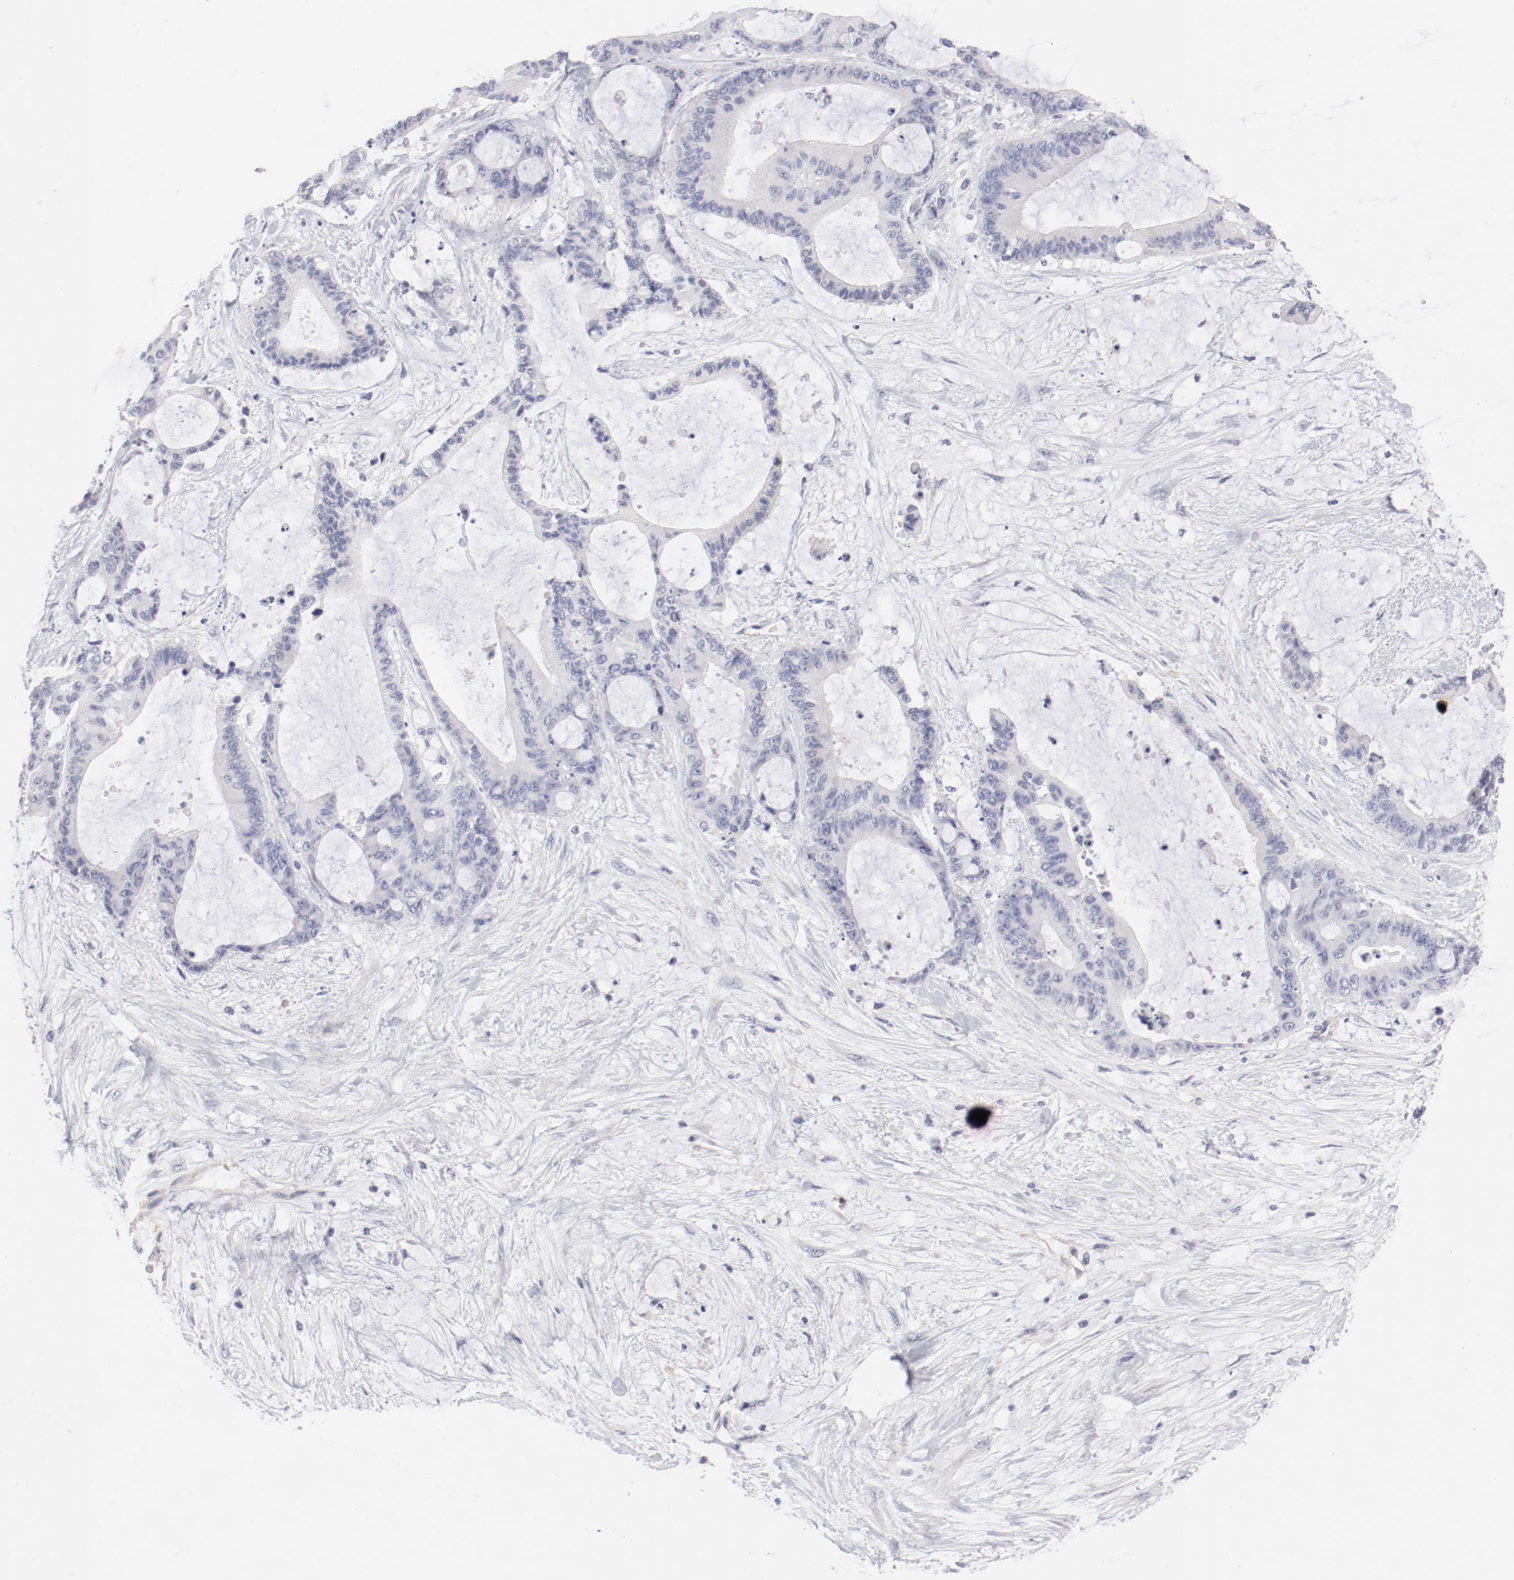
{"staining": {"intensity": "negative", "quantity": "none", "location": "none"}, "tissue": "liver cancer", "cell_type": "Tumor cells", "image_type": "cancer", "snomed": [{"axis": "morphology", "description": "Cholangiocarcinoma"}, {"axis": "topography", "description": "Liver"}], "caption": "This is an immunohistochemistry photomicrograph of human liver cholangiocarcinoma. There is no expression in tumor cells.", "gene": "LAX1", "patient": {"sex": "female", "age": 73}}